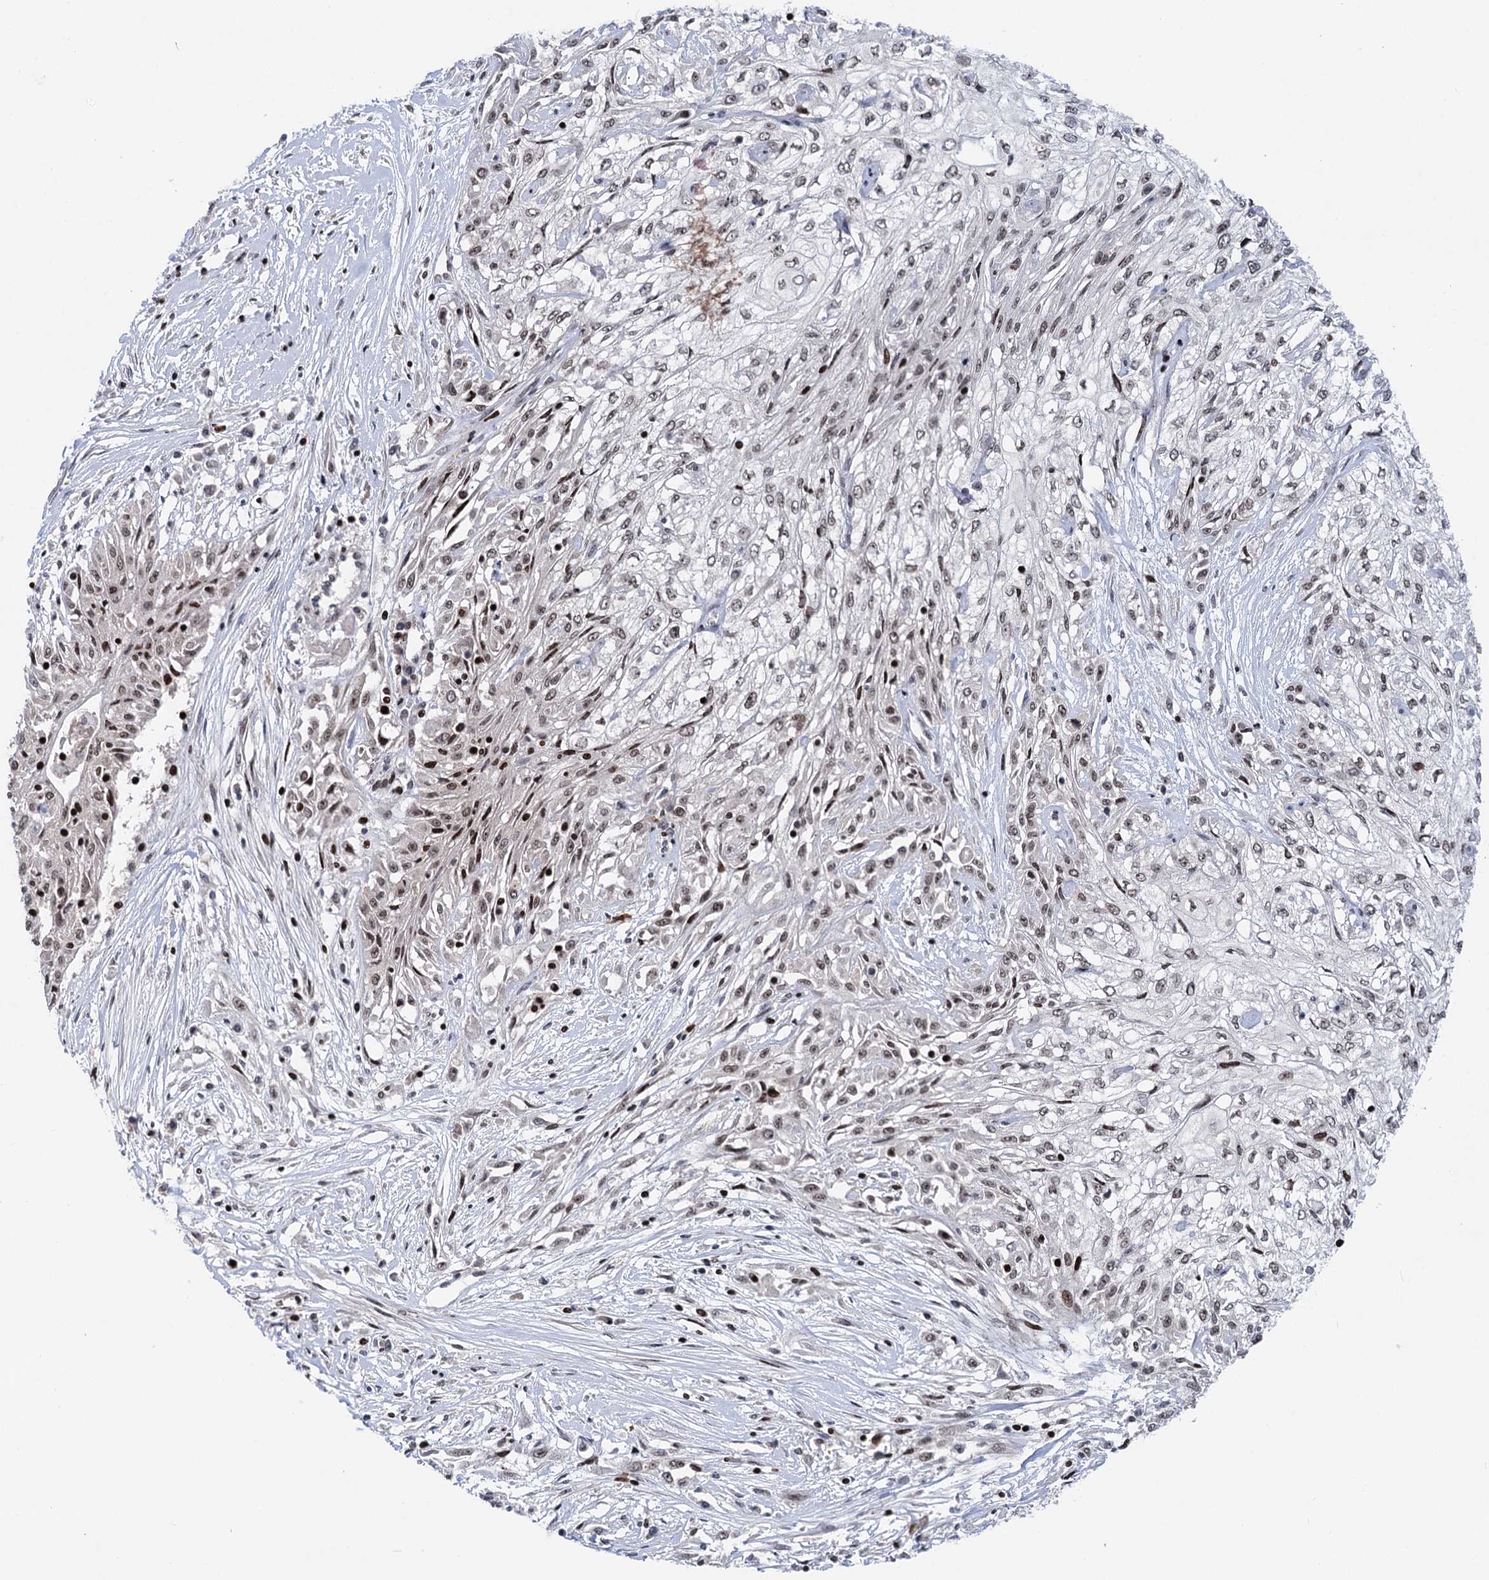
{"staining": {"intensity": "weak", "quantity": "25%-75%", "location": "nuclear"}, "tissue": "skin cancer", "cell_type": "Tumor cells", "image_type": "cancer", "snomed": [{"axis": "morphology", "description": "Squamous cell carcinoma, NOS"}, {"axis": "morphology", "description": "Squamous cell carcinoma, metastatic, NOS"}, {"axis": "topography", "description": "Skin"}, {"axis": "topography", "description": "Lymph node"}], "caption": "The immunohistochemical stain highlights weak nuclear expression in tumor cells of skin cancer (metastatic squamous cell carcinoma) tissue. Immunohistochemistry (ihc) stains the protein of interest in brown and the nuclei are stained blue.", "gene": "ZCCHC10", "patient": {"sex": "male", "age": 75}}